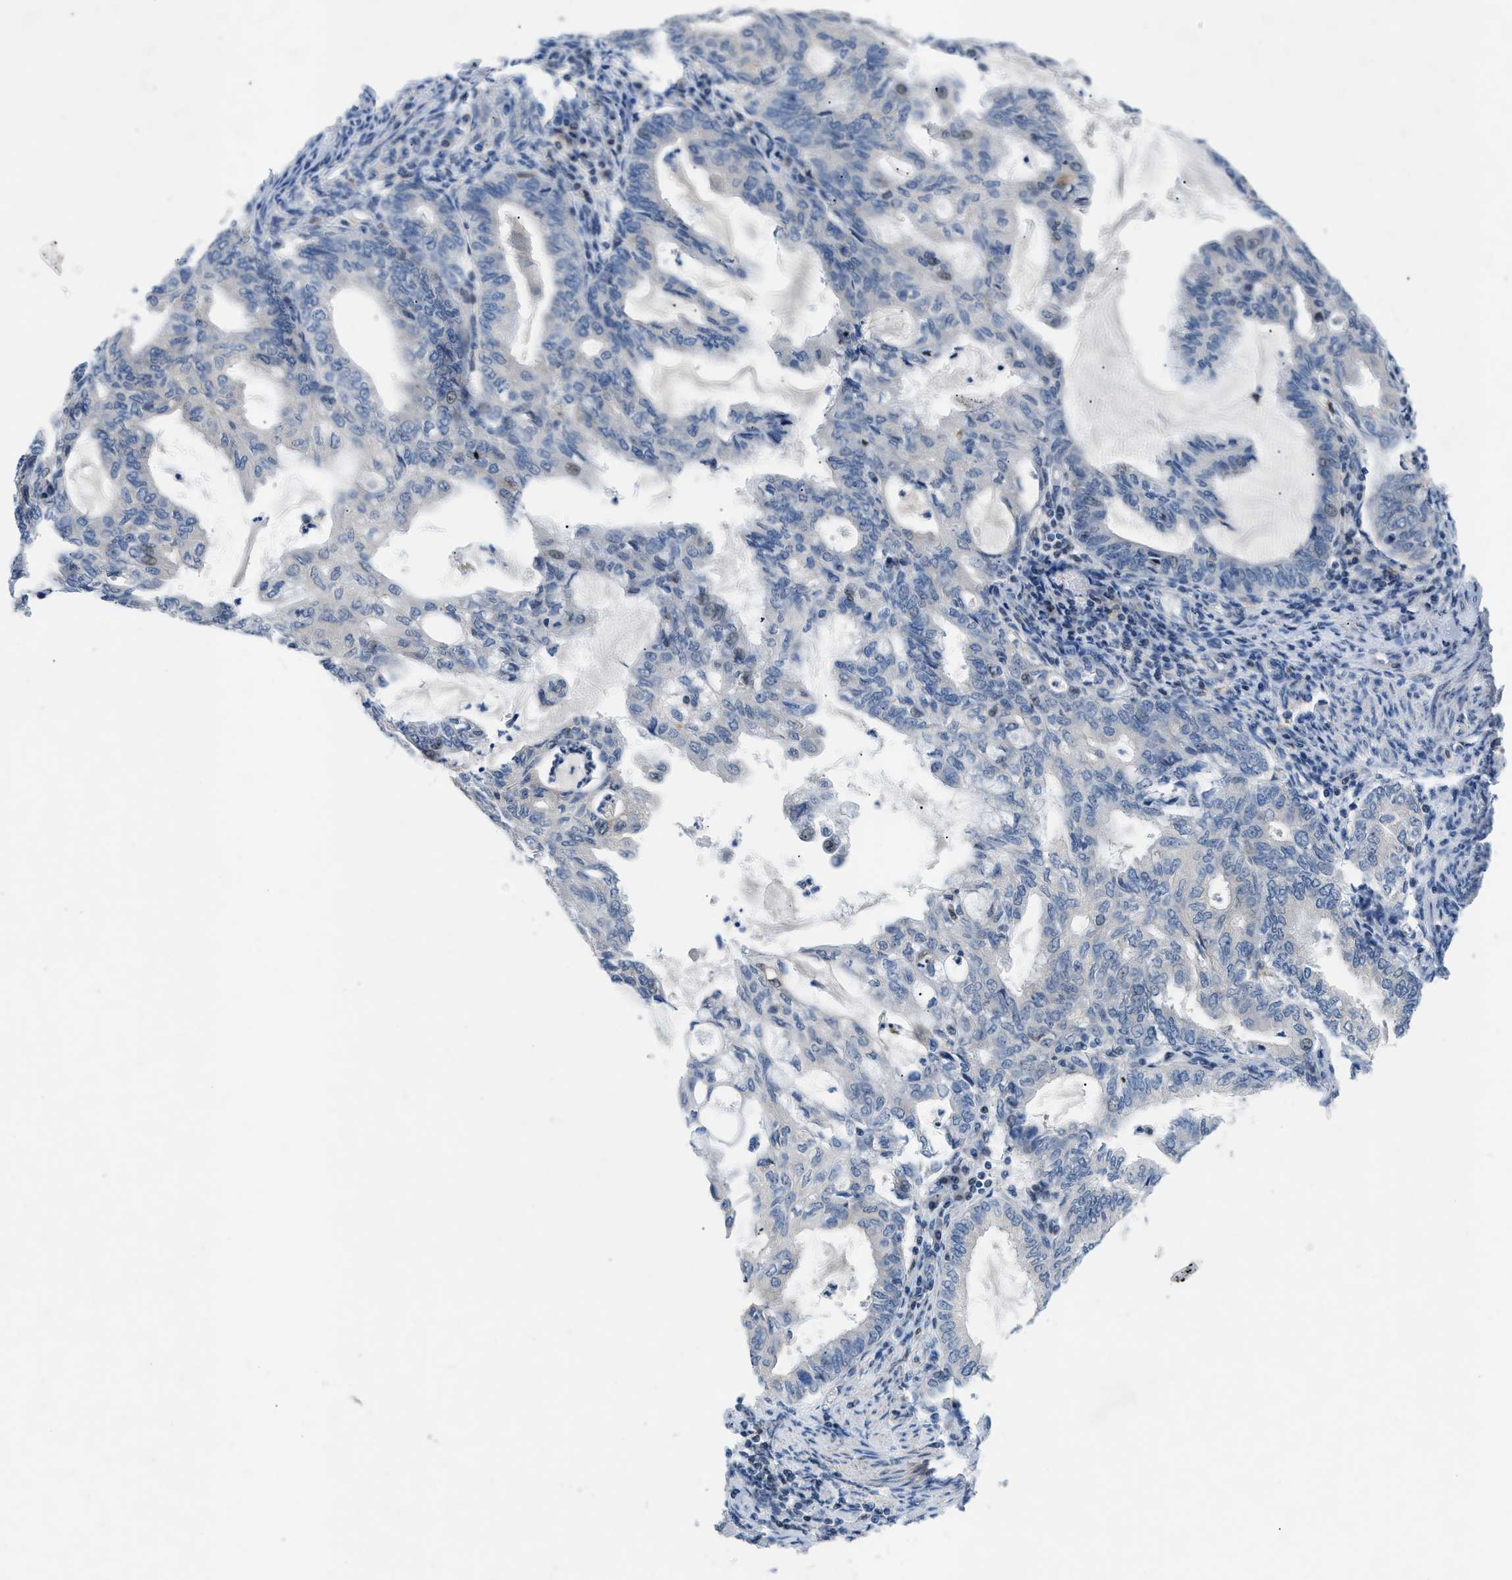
{"staining": {"intensity": "weak", "quantity": "<25%", "location": "nuclear"}, "tissue": "endometrial cancer", "cell_type": "Tumor cells", "image_type": "cancer", "snomed": [{"axis": "morphology", "description": "Adenocarcinoma, NOS"}, {"axis": "topography", "description": "Endometrium"}], "caption": "High magnification brightfield microscopy of endometrial adenocarcinoma stained with DAB (3,3'-diaminobenzidine) (brown) and counterstained with hematoxylin (blue): tumor cells show no significant staining.", "gene": "FDCSP", "patient": {"sex": "female", "age": 86}}